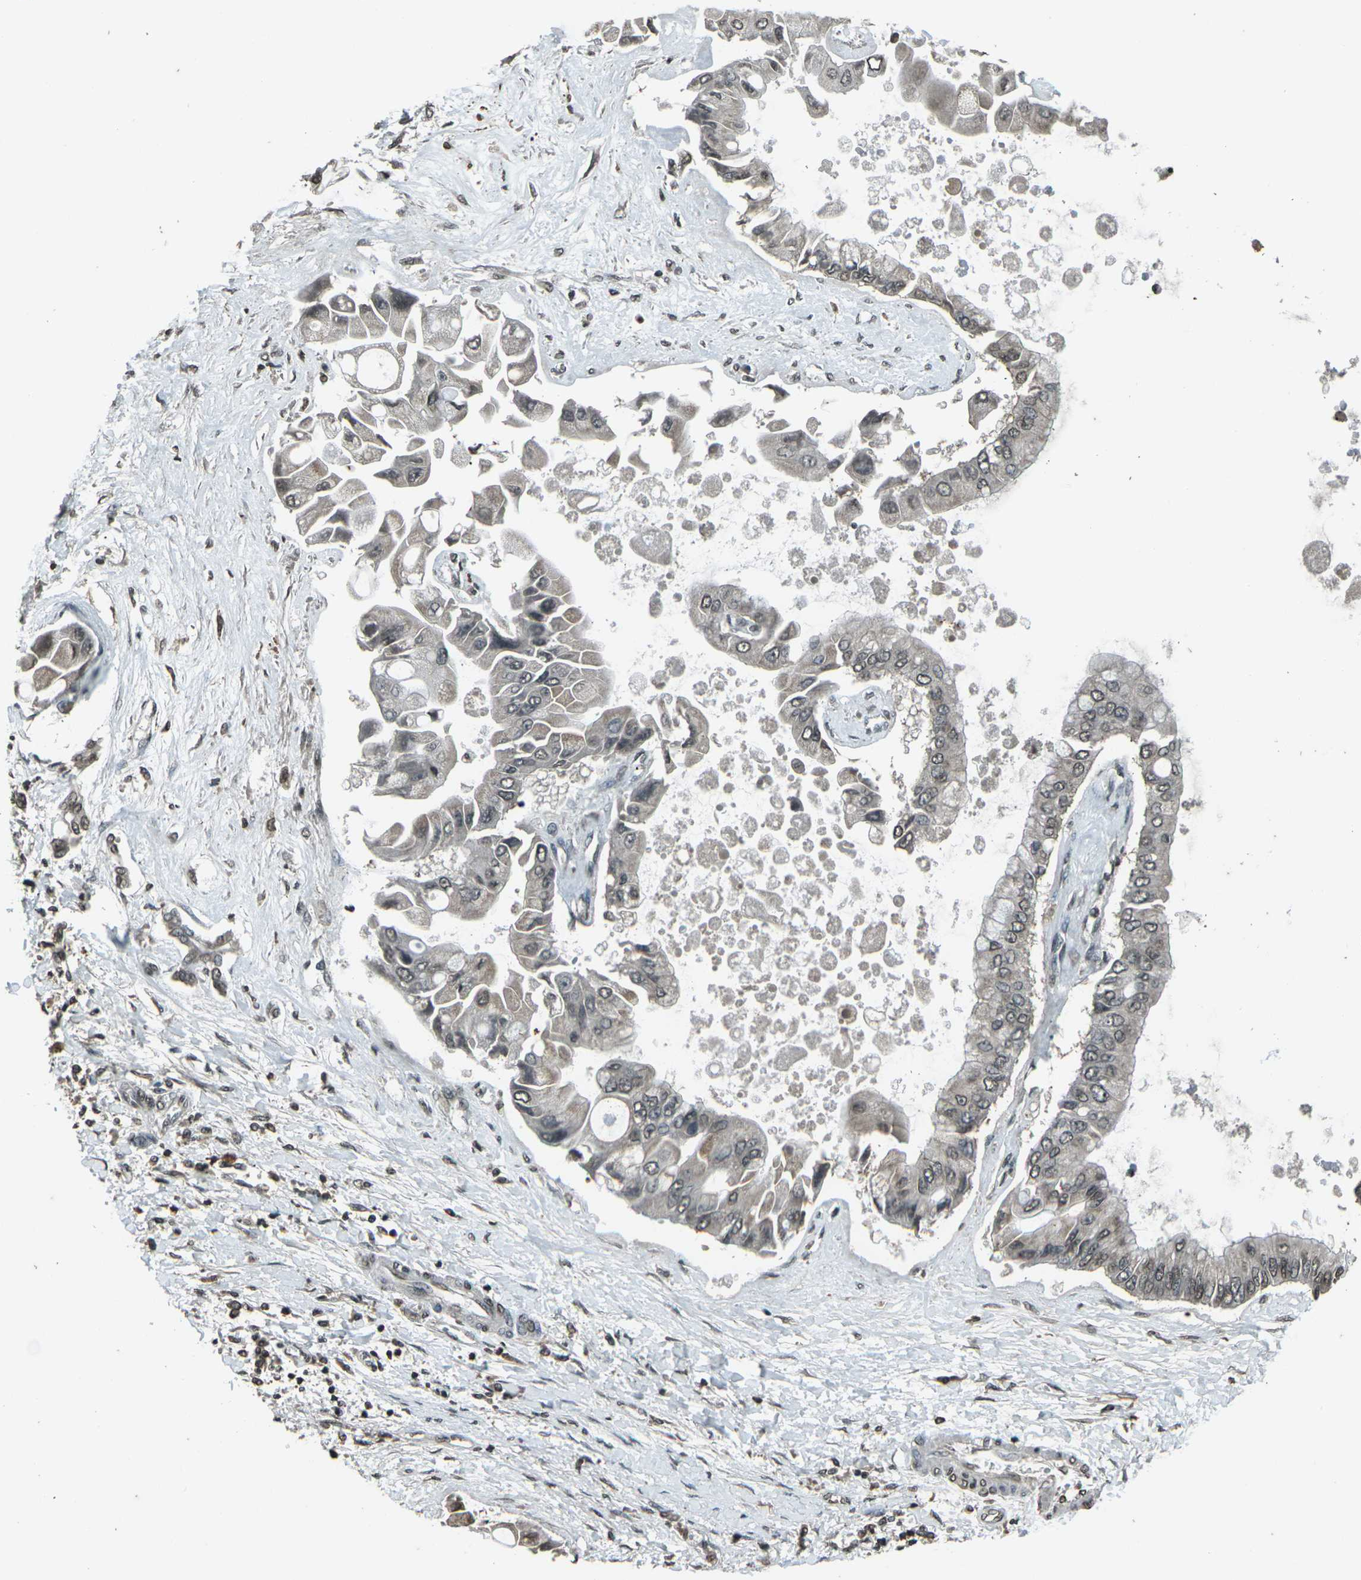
{"staining": {"intensity": "weak", "quantity": ">75%", "location": "nuclear"}, "tissue": "liver cancer", "cell_type": "Tumor cells", "image_type": "cancer", "snomed": [{"axis": "morphology", "description": "Cholangiocarcinoma"}, {"axis": "topography", "description": "Liver"}], "caption": "This is a micrograph of immunohistochemistry staining of liver cholangiocarcinoma, which shows weak expression in the nuclear of tumor cells.", "gene": "PRPF8", "patient": {"sex": "male", "age": 50}}